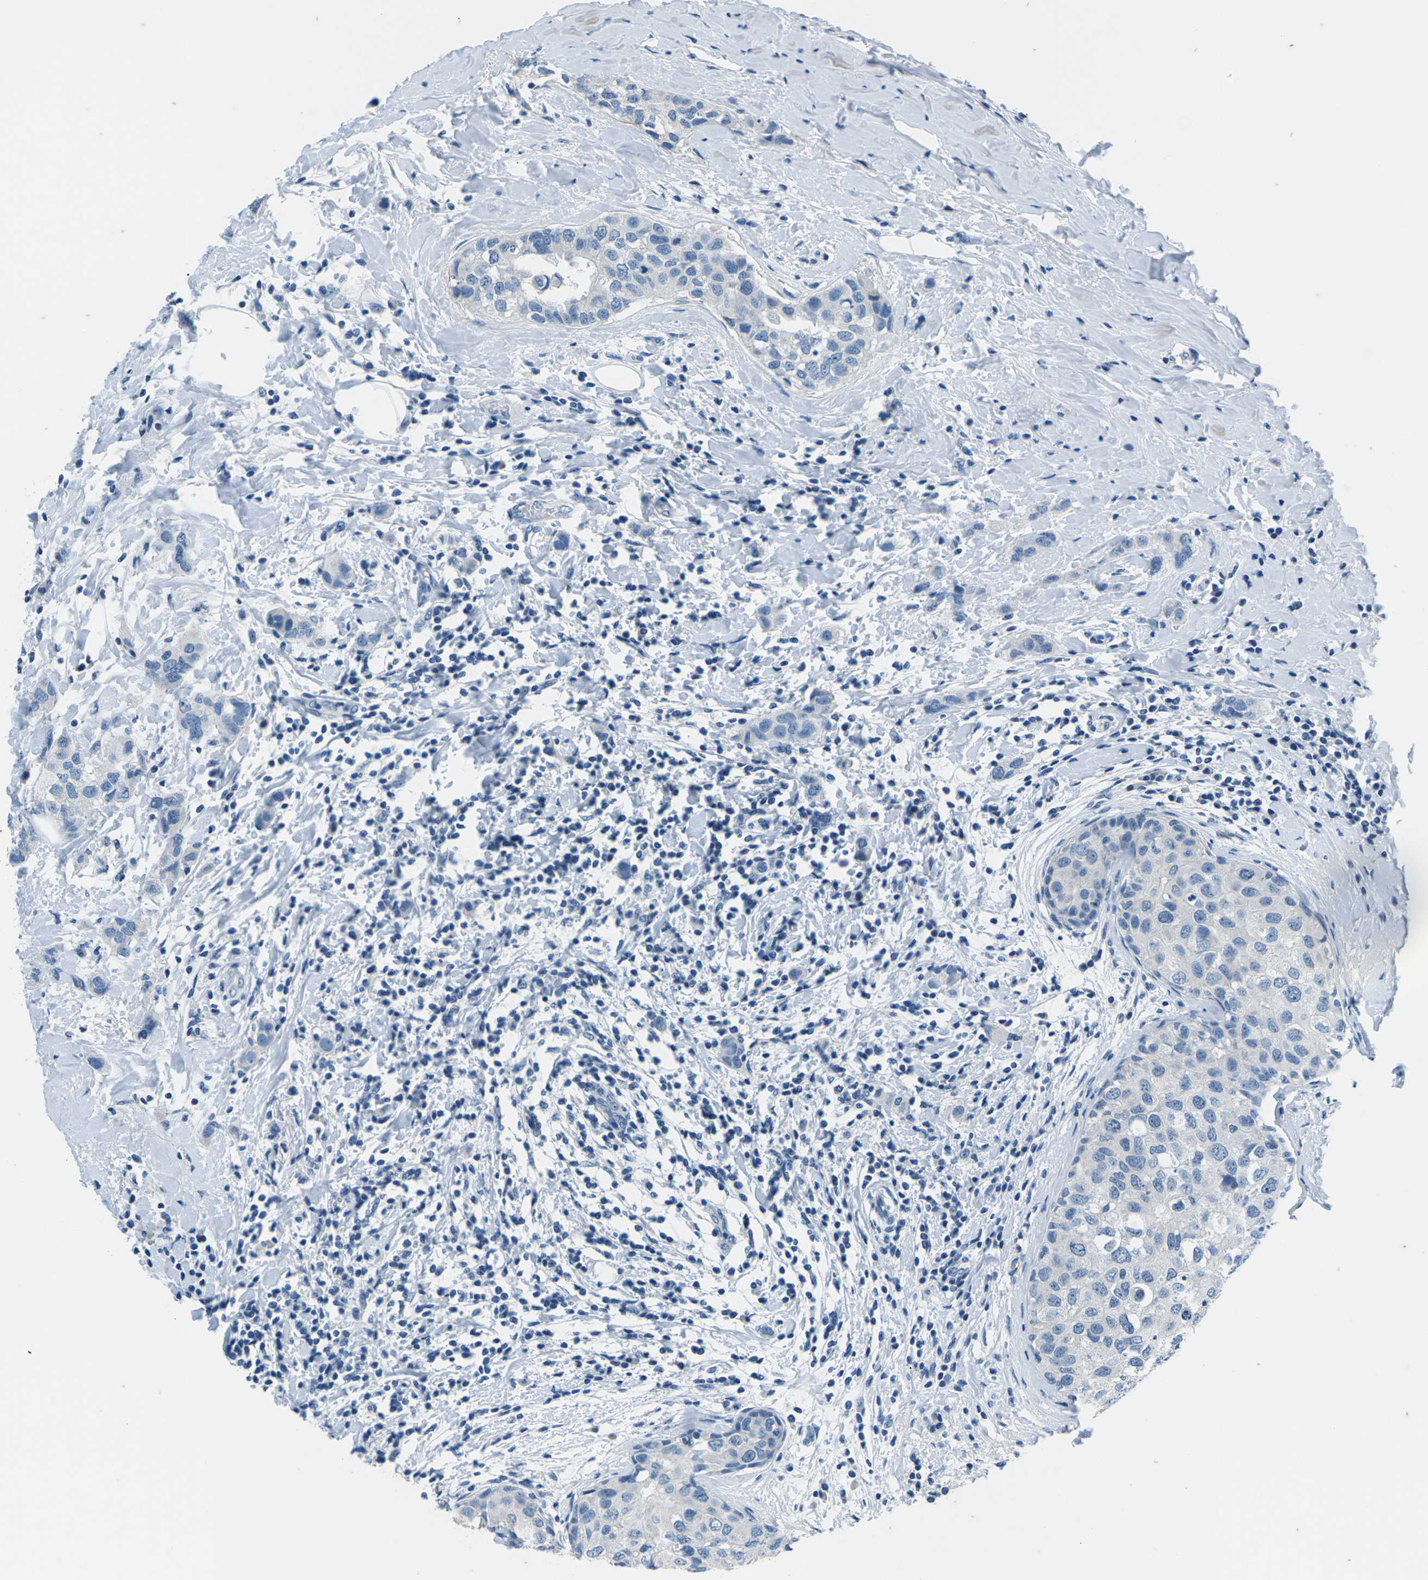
{"staining": {"intensity": "negative", "quantity": "none", "location": "none"}, "tissue": "breast cancer", "cell_type": "Tumor cells", "image_type": "cancer", "snomed": [{"axis": "morphology", "description": "Duct carcinoma"}, {"axis": "topography", "description": "Breast"}], "caption": "Histopathology image shows no significant protein expression in tumor cells of breast cancer (invasive ductal carcinoma).", "gene": "UMOD", "patient": {"sex": "female", "age": 50}}